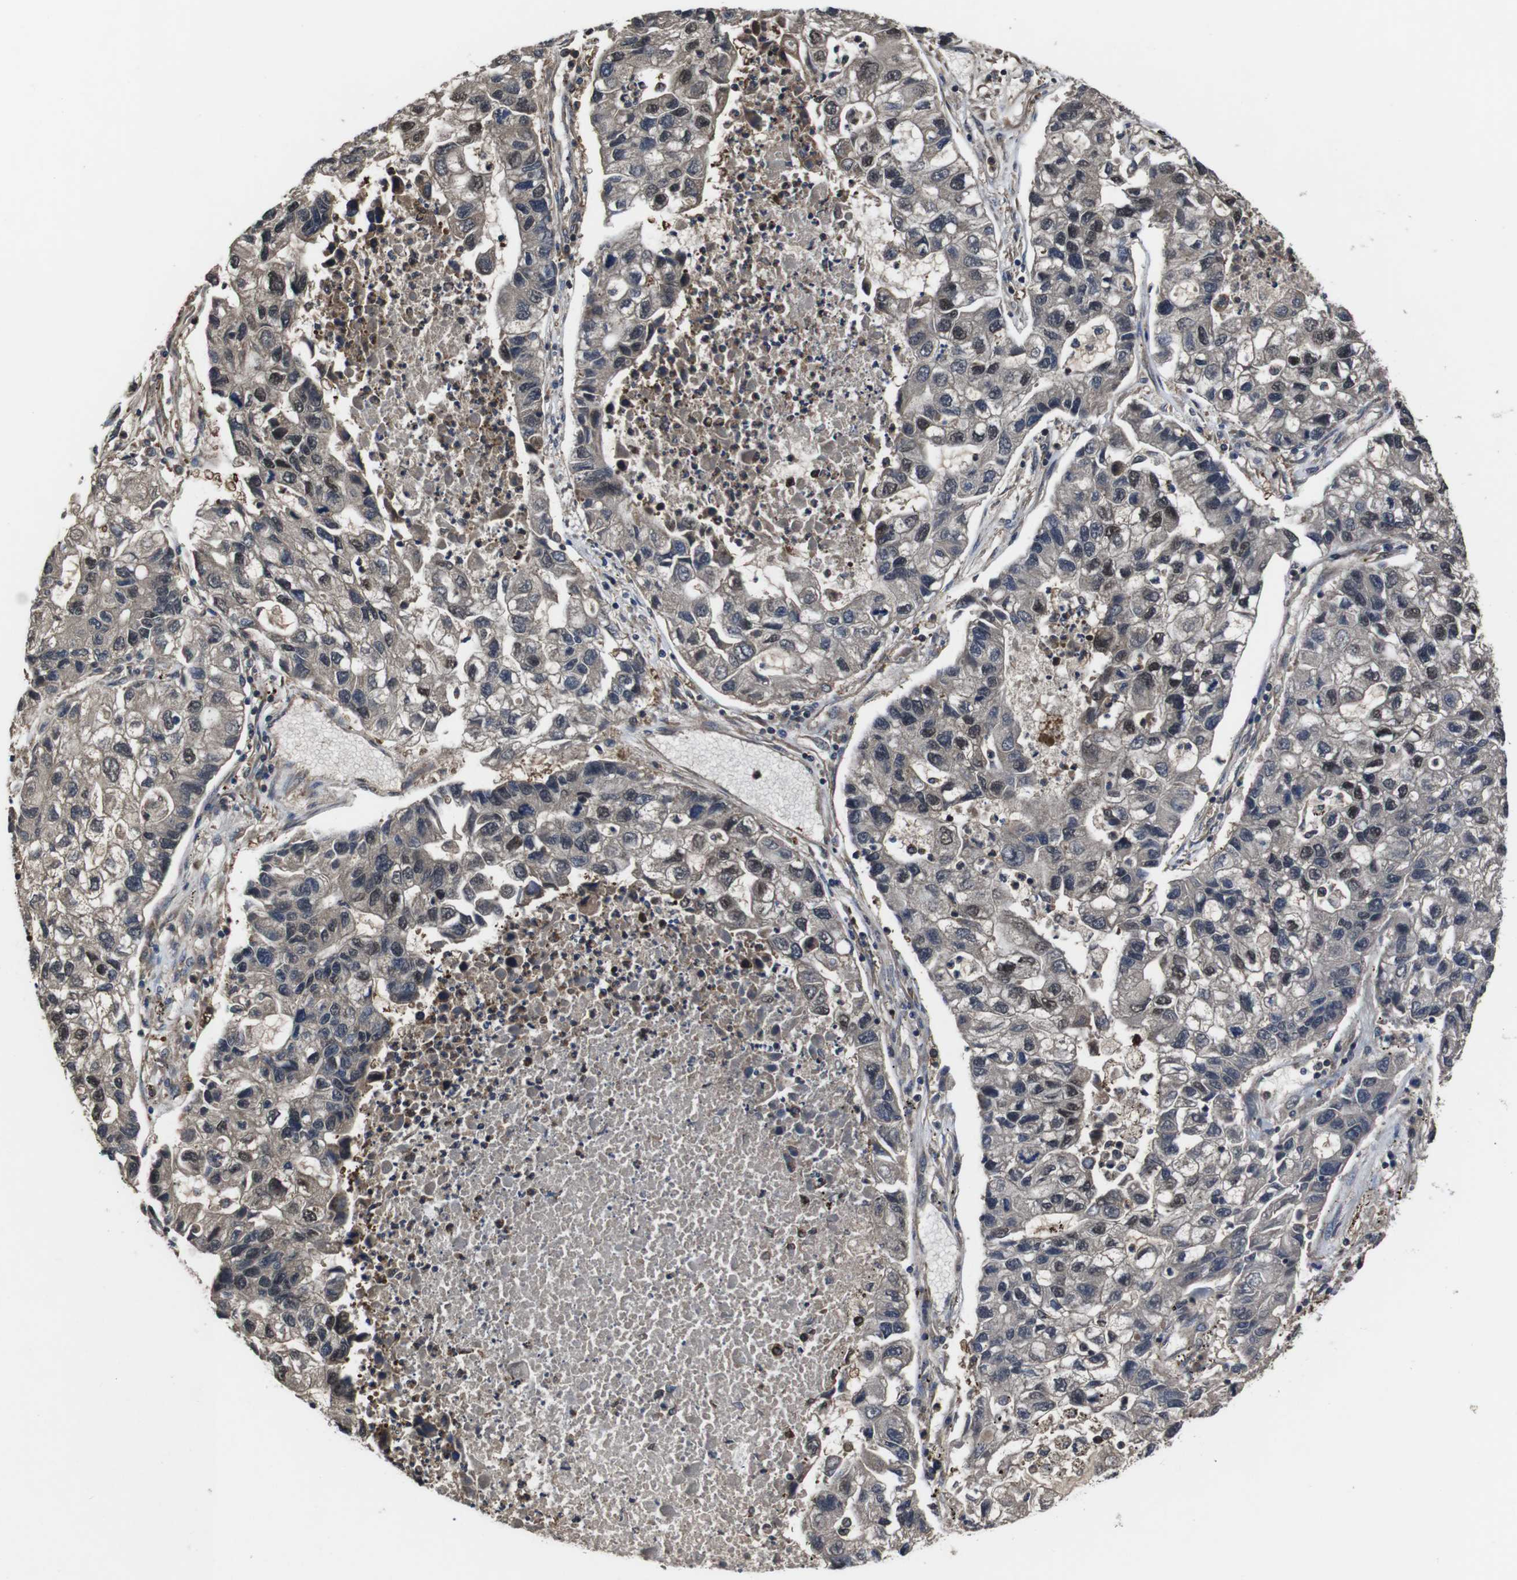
{"staining": {"intensity": "weak", "quantity": "<25%", "location": "cytoplasmic/membranous"}, "tissue": "lung cancer", "cell_type": "Tumor cells", "image_type": "cancer", "snomed": [{"axis": "morphology", "description": "Adenocarcinoma, NOS"}, {"axis": "topography", "description": "Lung"}], "caption": "Lung cancer was stained to show a protein in brown. There is no significant staining in tumor cells.", "gene": "CXCL11", "patient": {"sex": "female", "age": 51}}